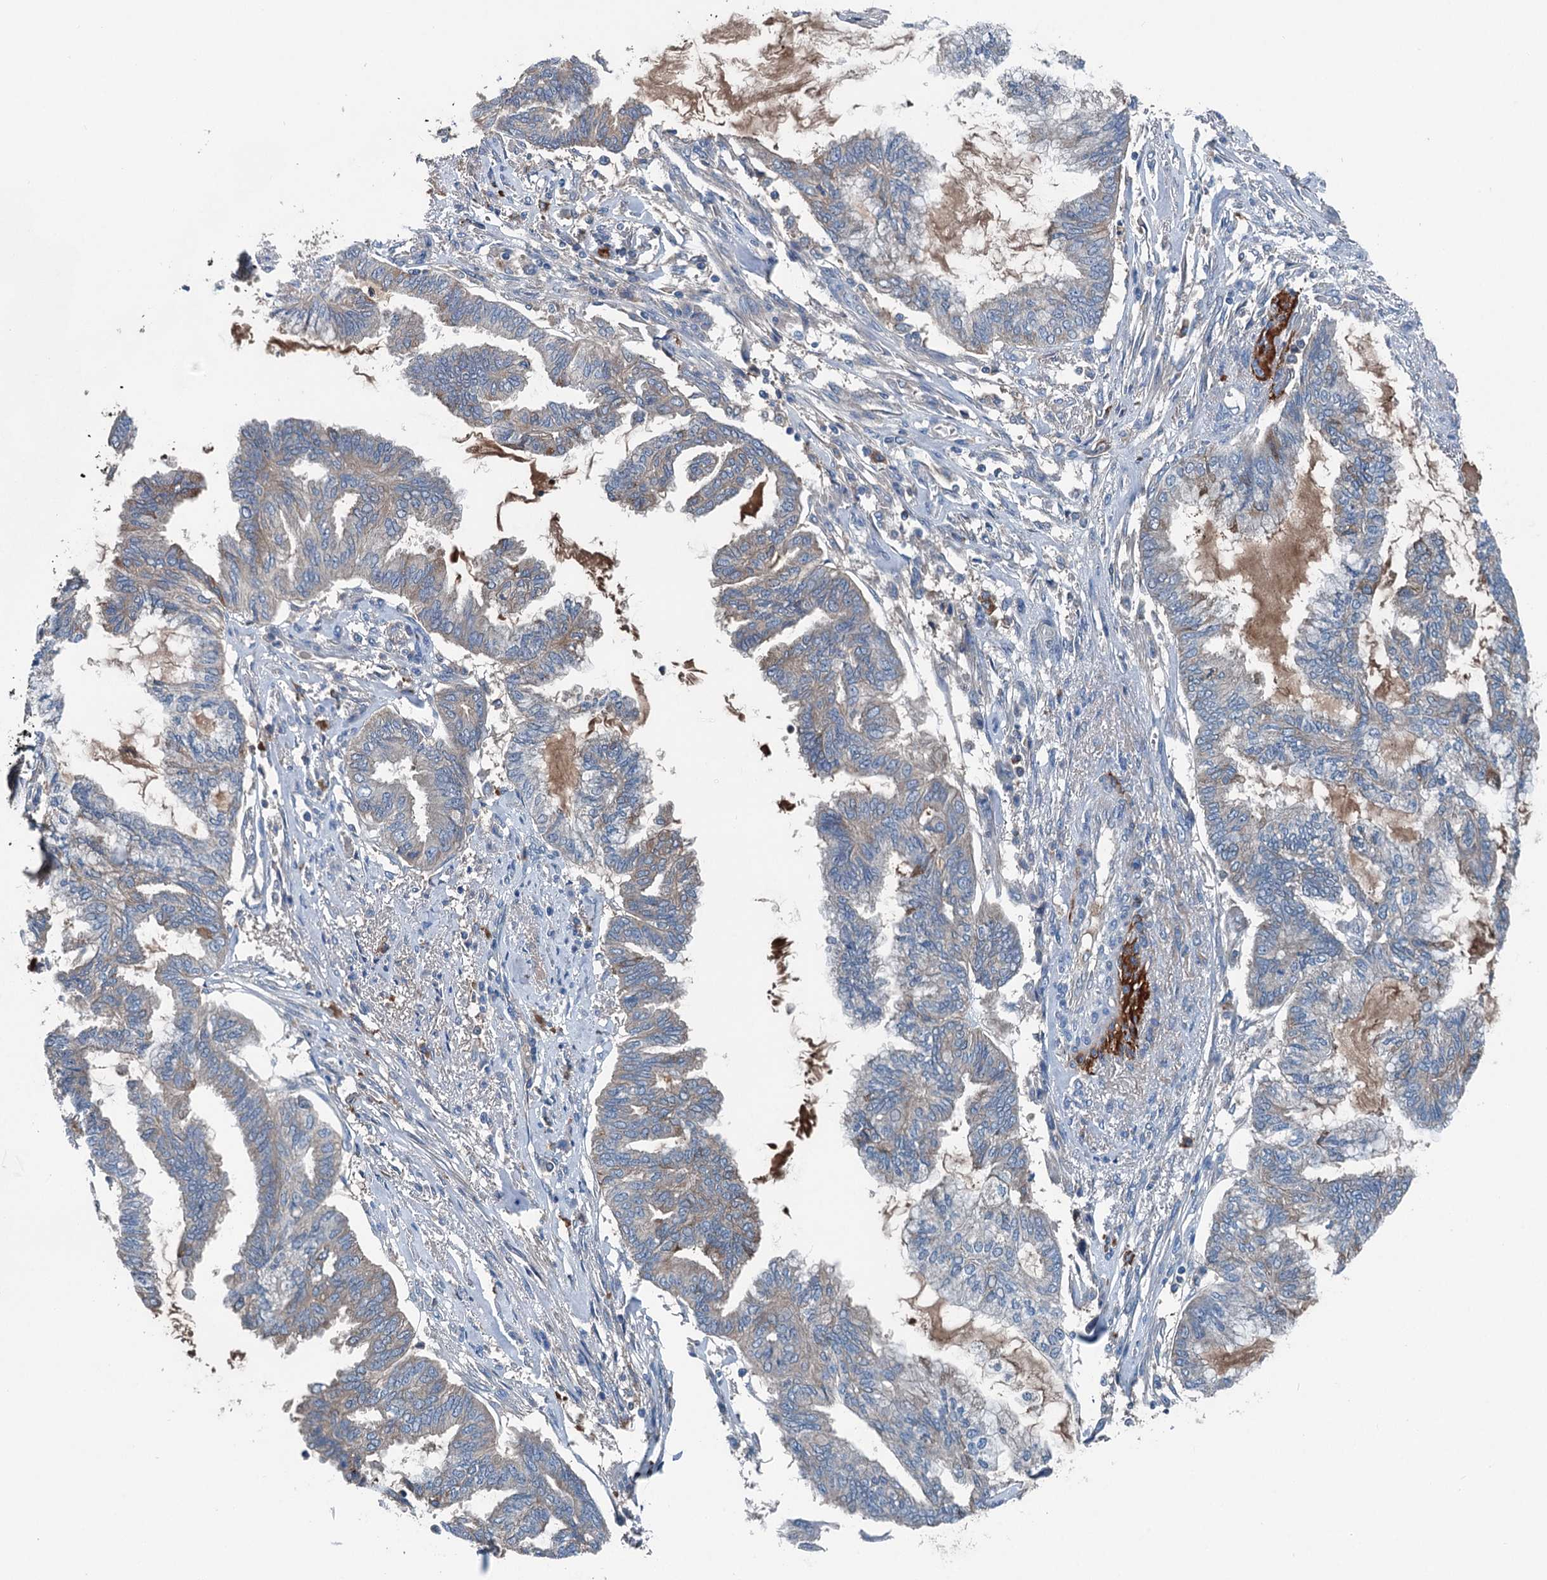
{"staining": {"intensity": "weak", "quantity": "<25%", "location": "cytoplasmic/membranous"}, "tissue": "endometrial cancer", "cell_type": "Tumor cells", "image_type": "cancer", "snomed": [{"axis": "morphology", "description": "Adenocarcinoma, NOS"}, {"axis": "topography", "description": "Endometrium"}], "caption": "A high-resolution histopathology image shows IHC staining of endometrial cancer, which reveals no significant expression in tumor cells.", "gene": "PDSS1", "patient": {"sex": "female", "age": 86}}